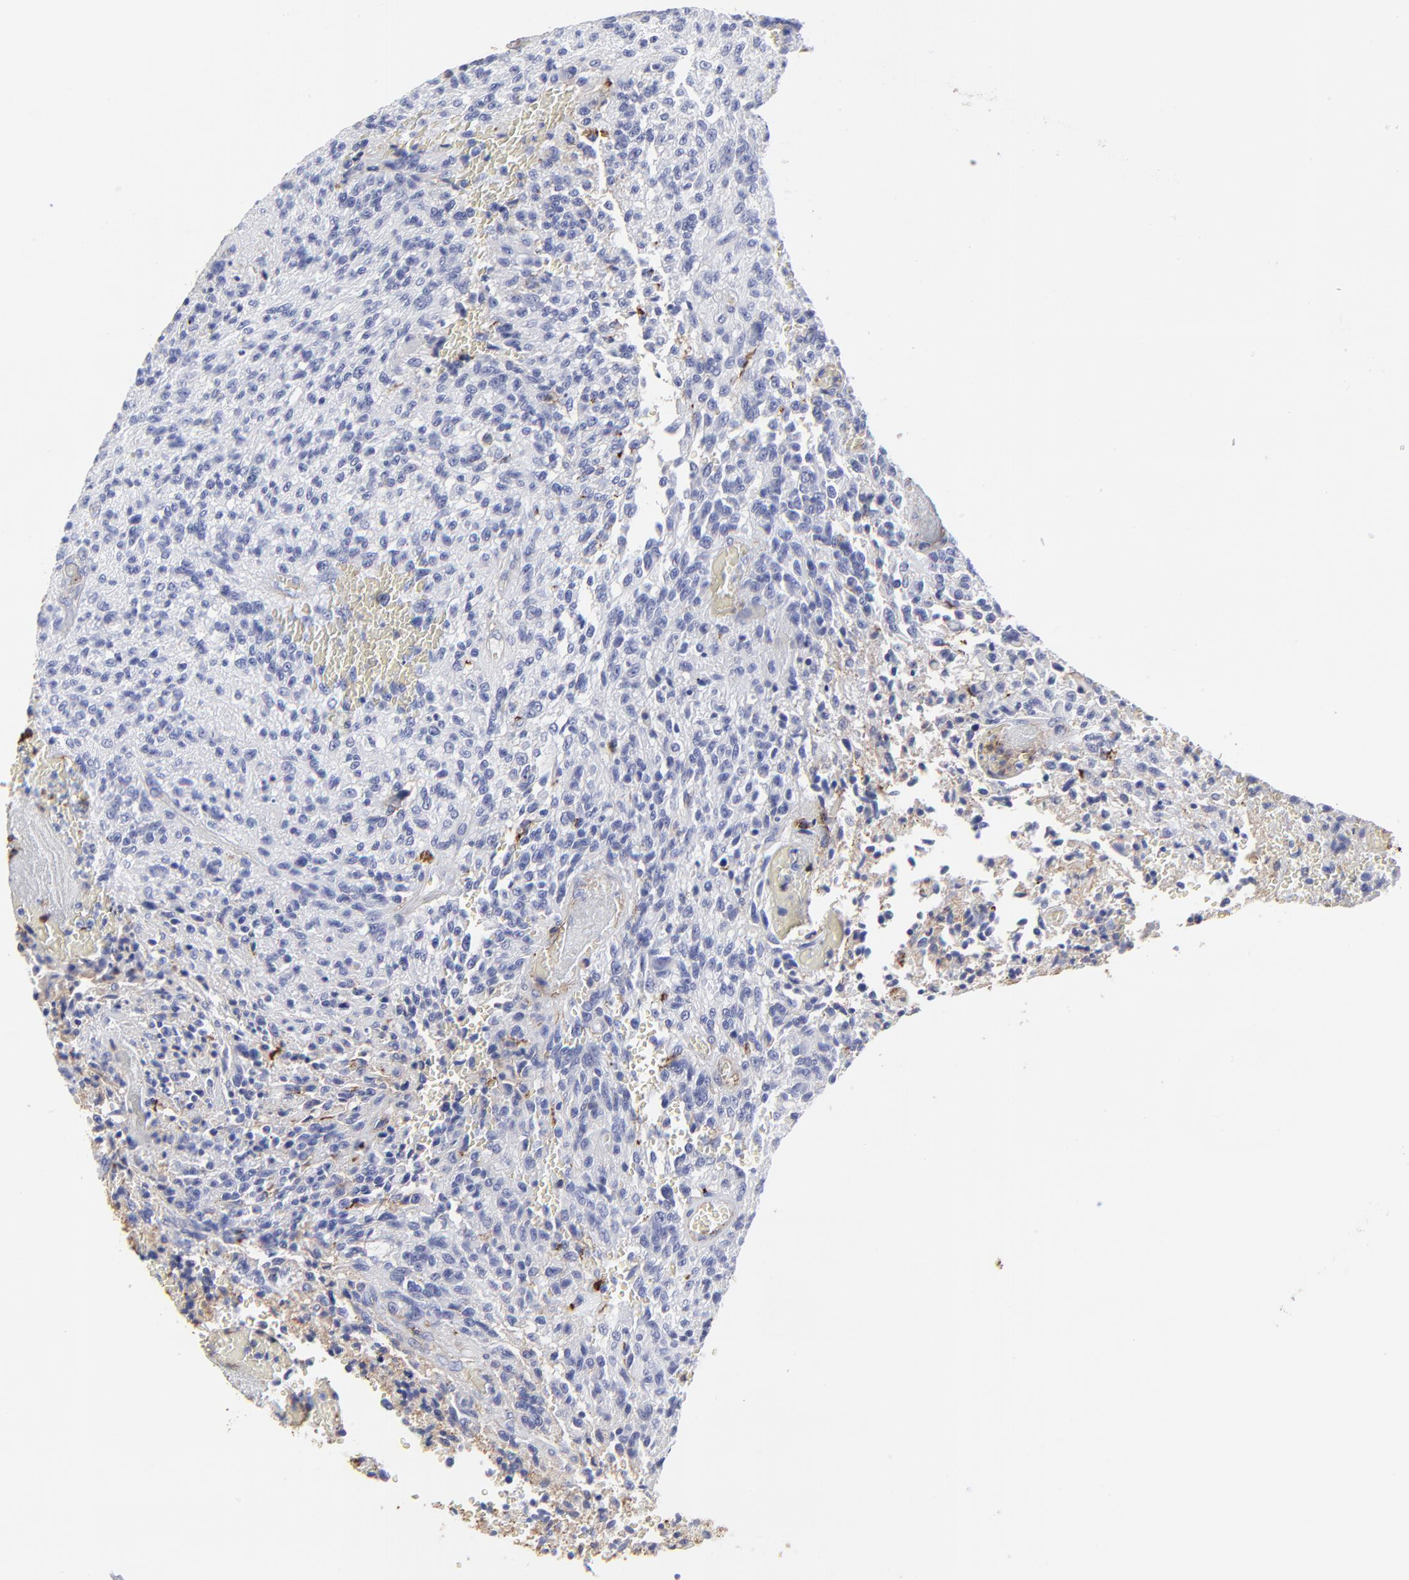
{"staining": {"intensity": "negative", "quantity": "none", "location": "none"}, "tissue": "glioma", "cell_type": "Tumor cells", "image_type": "cancer", "snomed": [{"axis": "morphology", "description": "Normal tissue, NOS"}, {"axis": "morphology", "description": "Glioma, malignant, High grade"}, {"axis": "topography", "description": "Cerebral cortex"}], "caption": "DAB (3,3'-diaminobenzidine) immunohistochemical staining of glioma exhibits no significant positivity in tumor cells.", "gene": "ANXA6", "patient": {"sex": "male", "age": 56}}